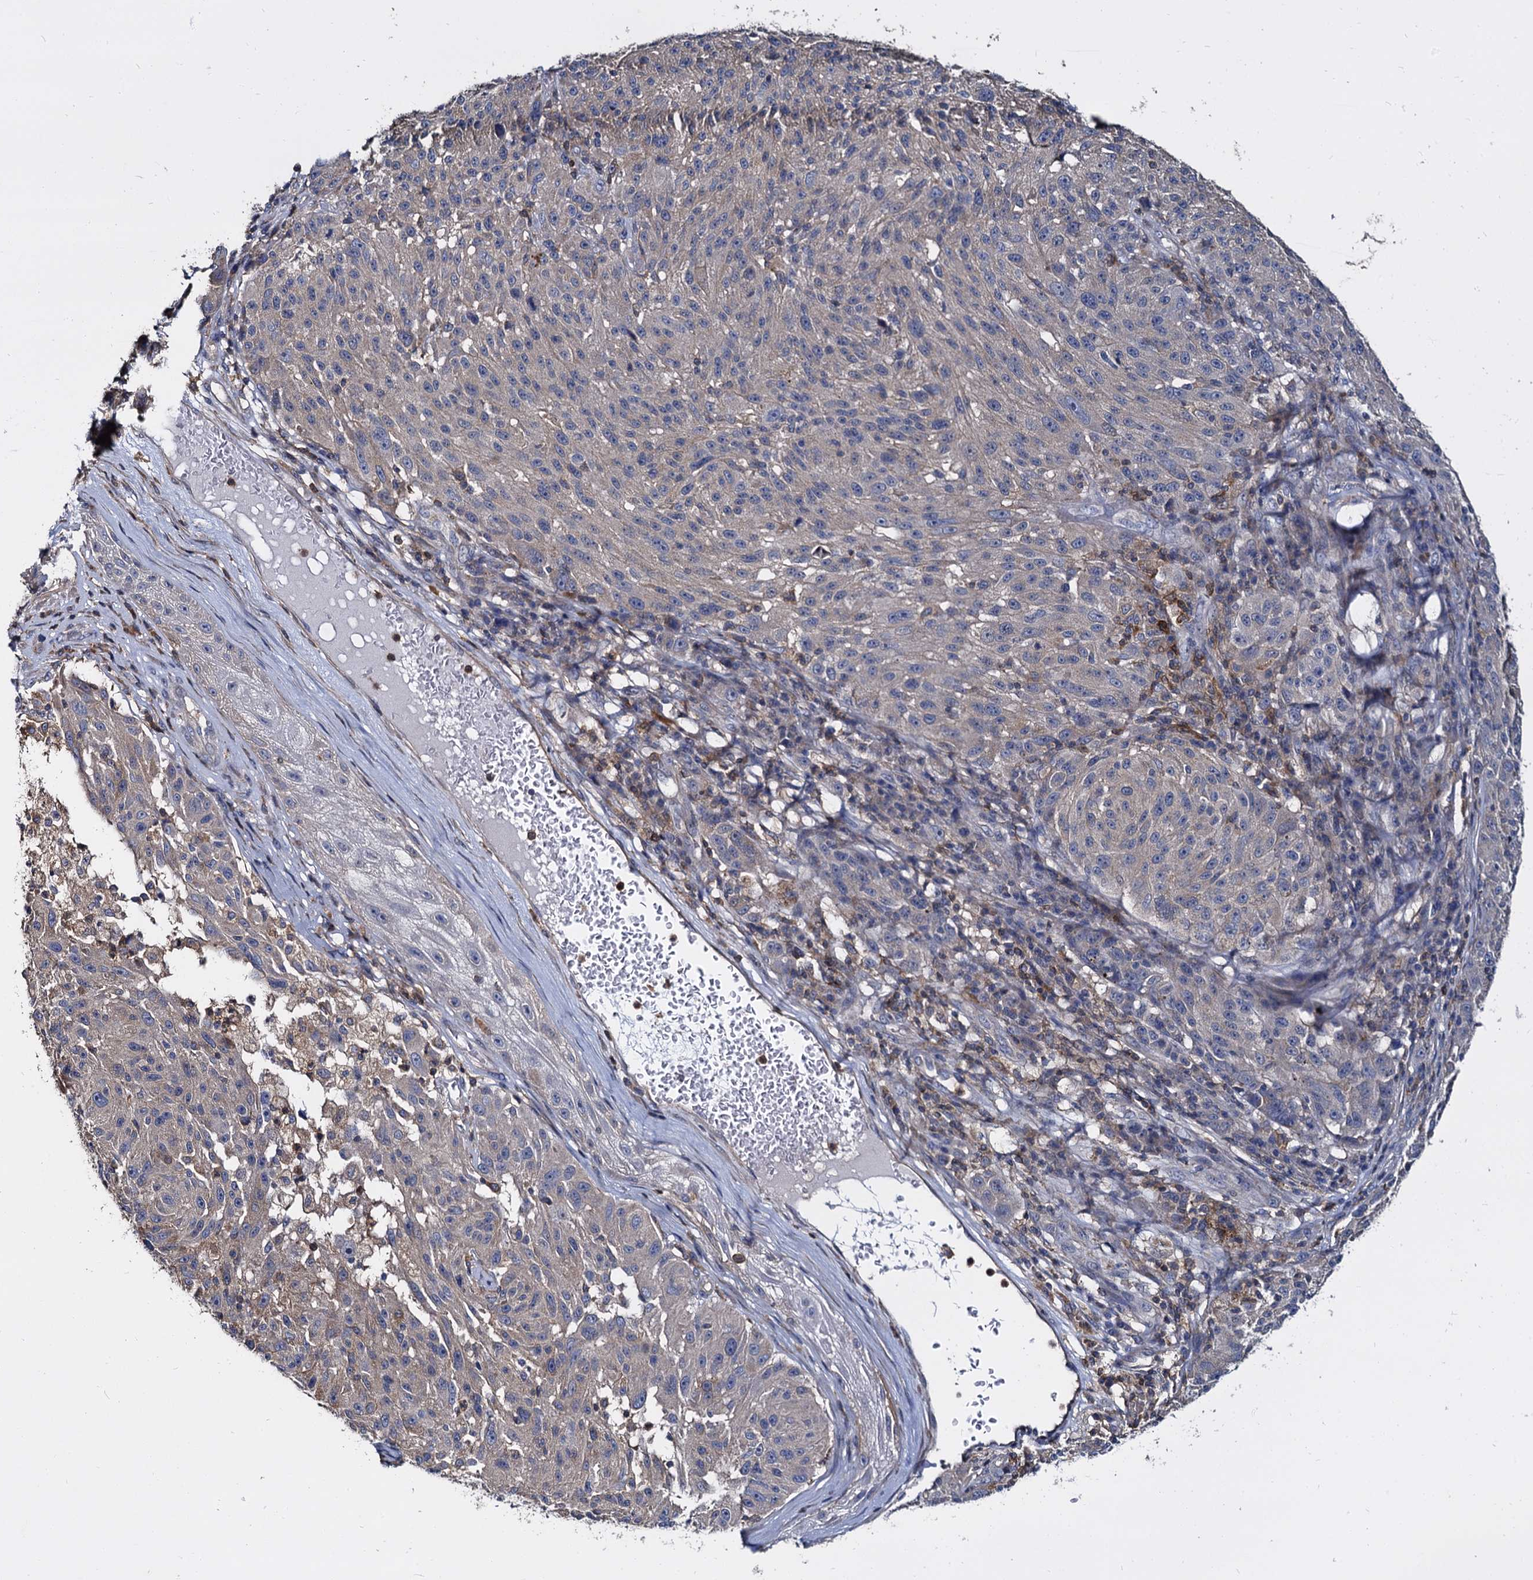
{"staining": {"intensity": "negative", "quantity": "none", "location": "none"}, "tissue": "melanoma", "cell_type": "Tumor cells", "image_type": "cancer", "snomed": [{"axis": "morphology", "description": "Malignant melanoma, NOS"}, {"axis": "topography", "description": "Skin"}], "caption": "Immunohistochemistry (IHC) image of neoplastic tissue: melanoma stained with DAB (3,3'-diaminobenzidine) shows no significant protein expression in tumor cells. Brightfield microscopy of immunohistochemistry stained with DAB (brown) and hematoxylin (blue), captured at high magnification.", "gene": "ANKRD13A", "patient": {"sex": "male", "age": 53}}